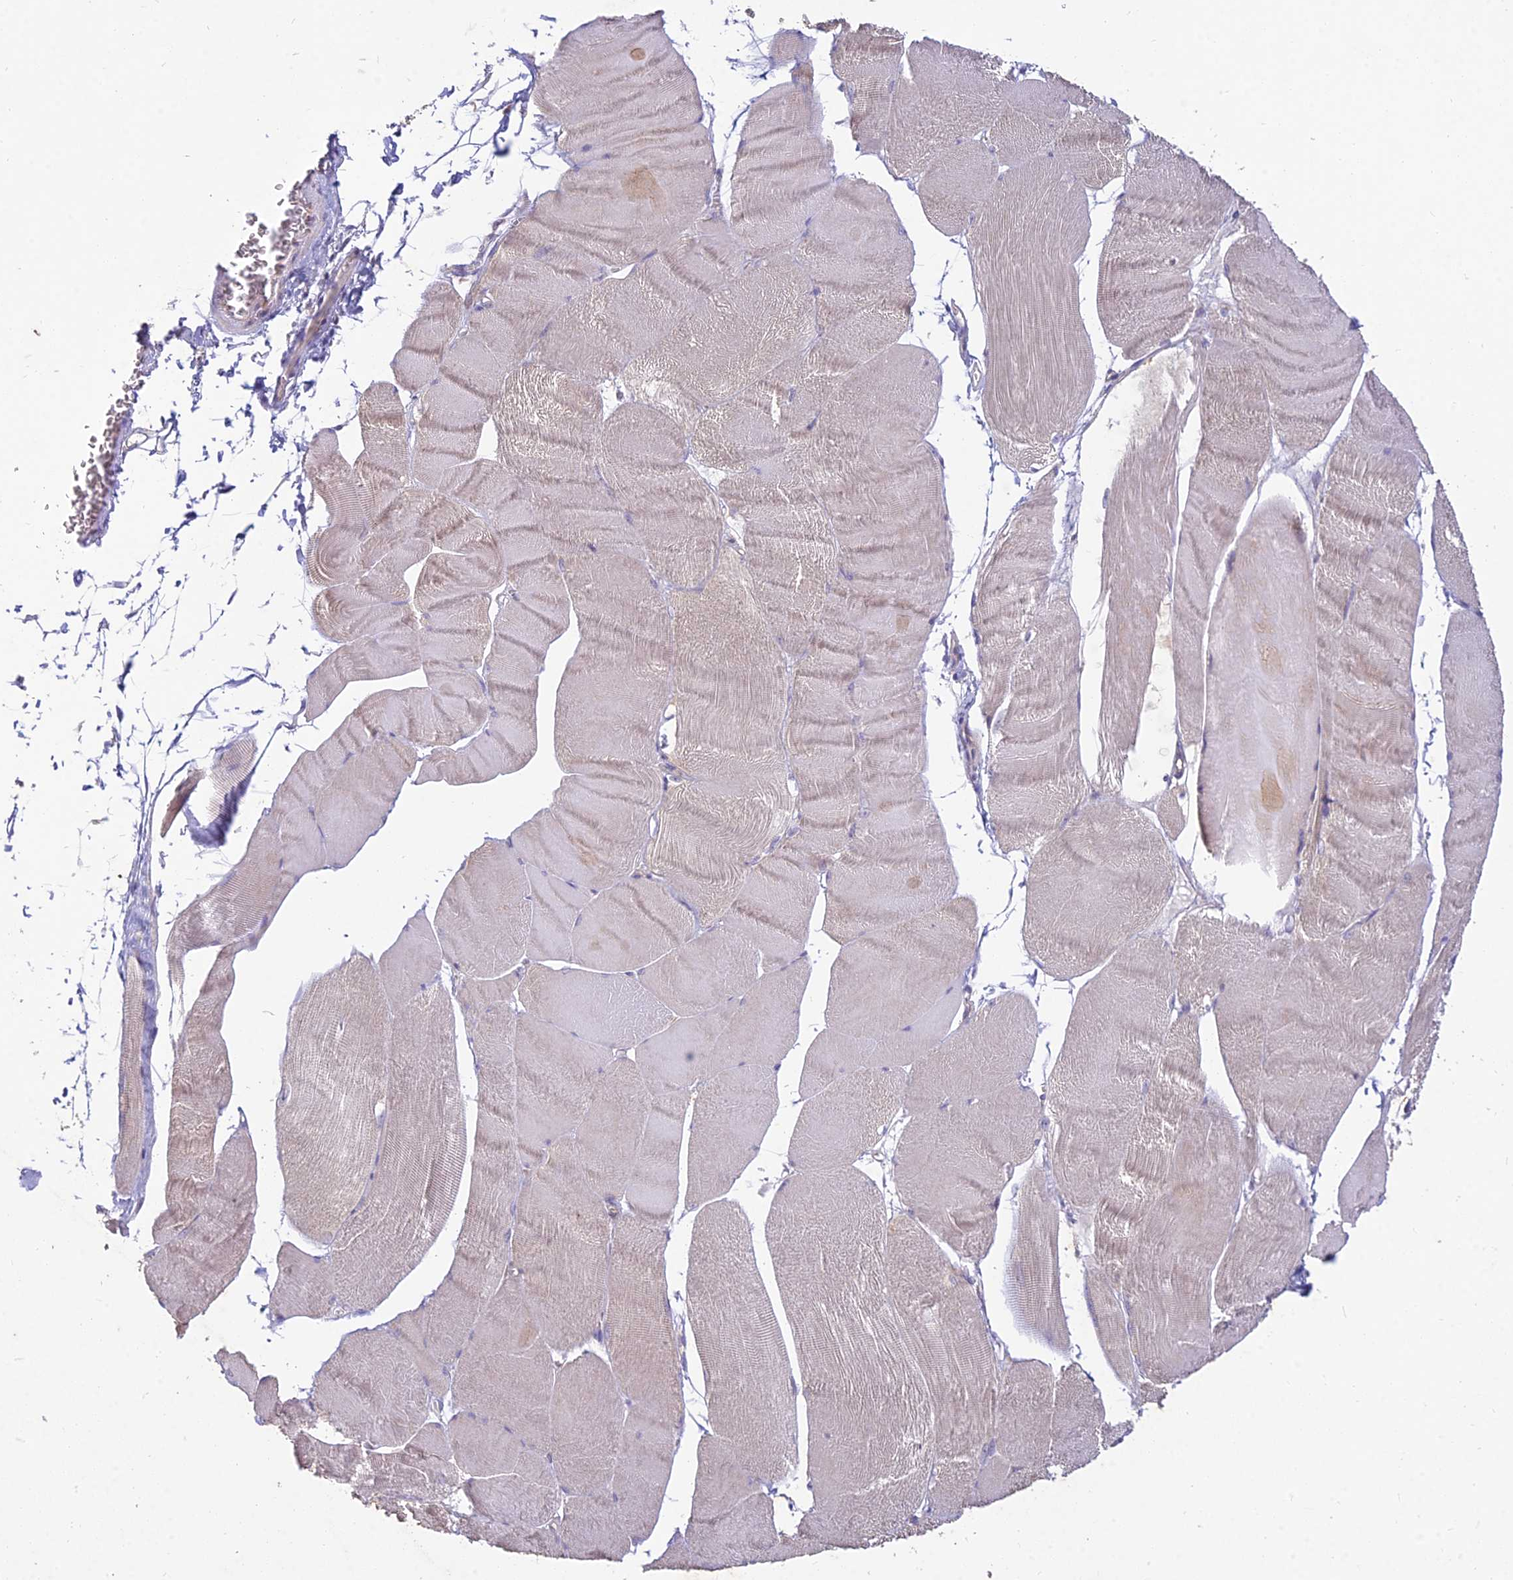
{"staining": {"intensity": "negative", "quantity": "none", "location": "none"}, "tissue": "skeletal muscle", "cell_type": "Myocytes", "image_type": "normal", "snomed": [{"axis": "morphology", "description": "Normal tissue, NOS"}, {"axis": "morphology", "description": "Basal cell carcinoma"}, {"axis": "topography", "description": "Skeletal muscle"}], "caption": "Protein analysis of unremarkable skeletal muscle displays no significant positivity in myocytes. The staining was performed using DAB (3,3'-diaminobenzidine) to visualize the protein expression in brown, while the nuclei were stained in blue with hematoxylin (Magnification: 20x).", "gene": "NXNL2", "patient": {"sex": "female", "age": 64}}